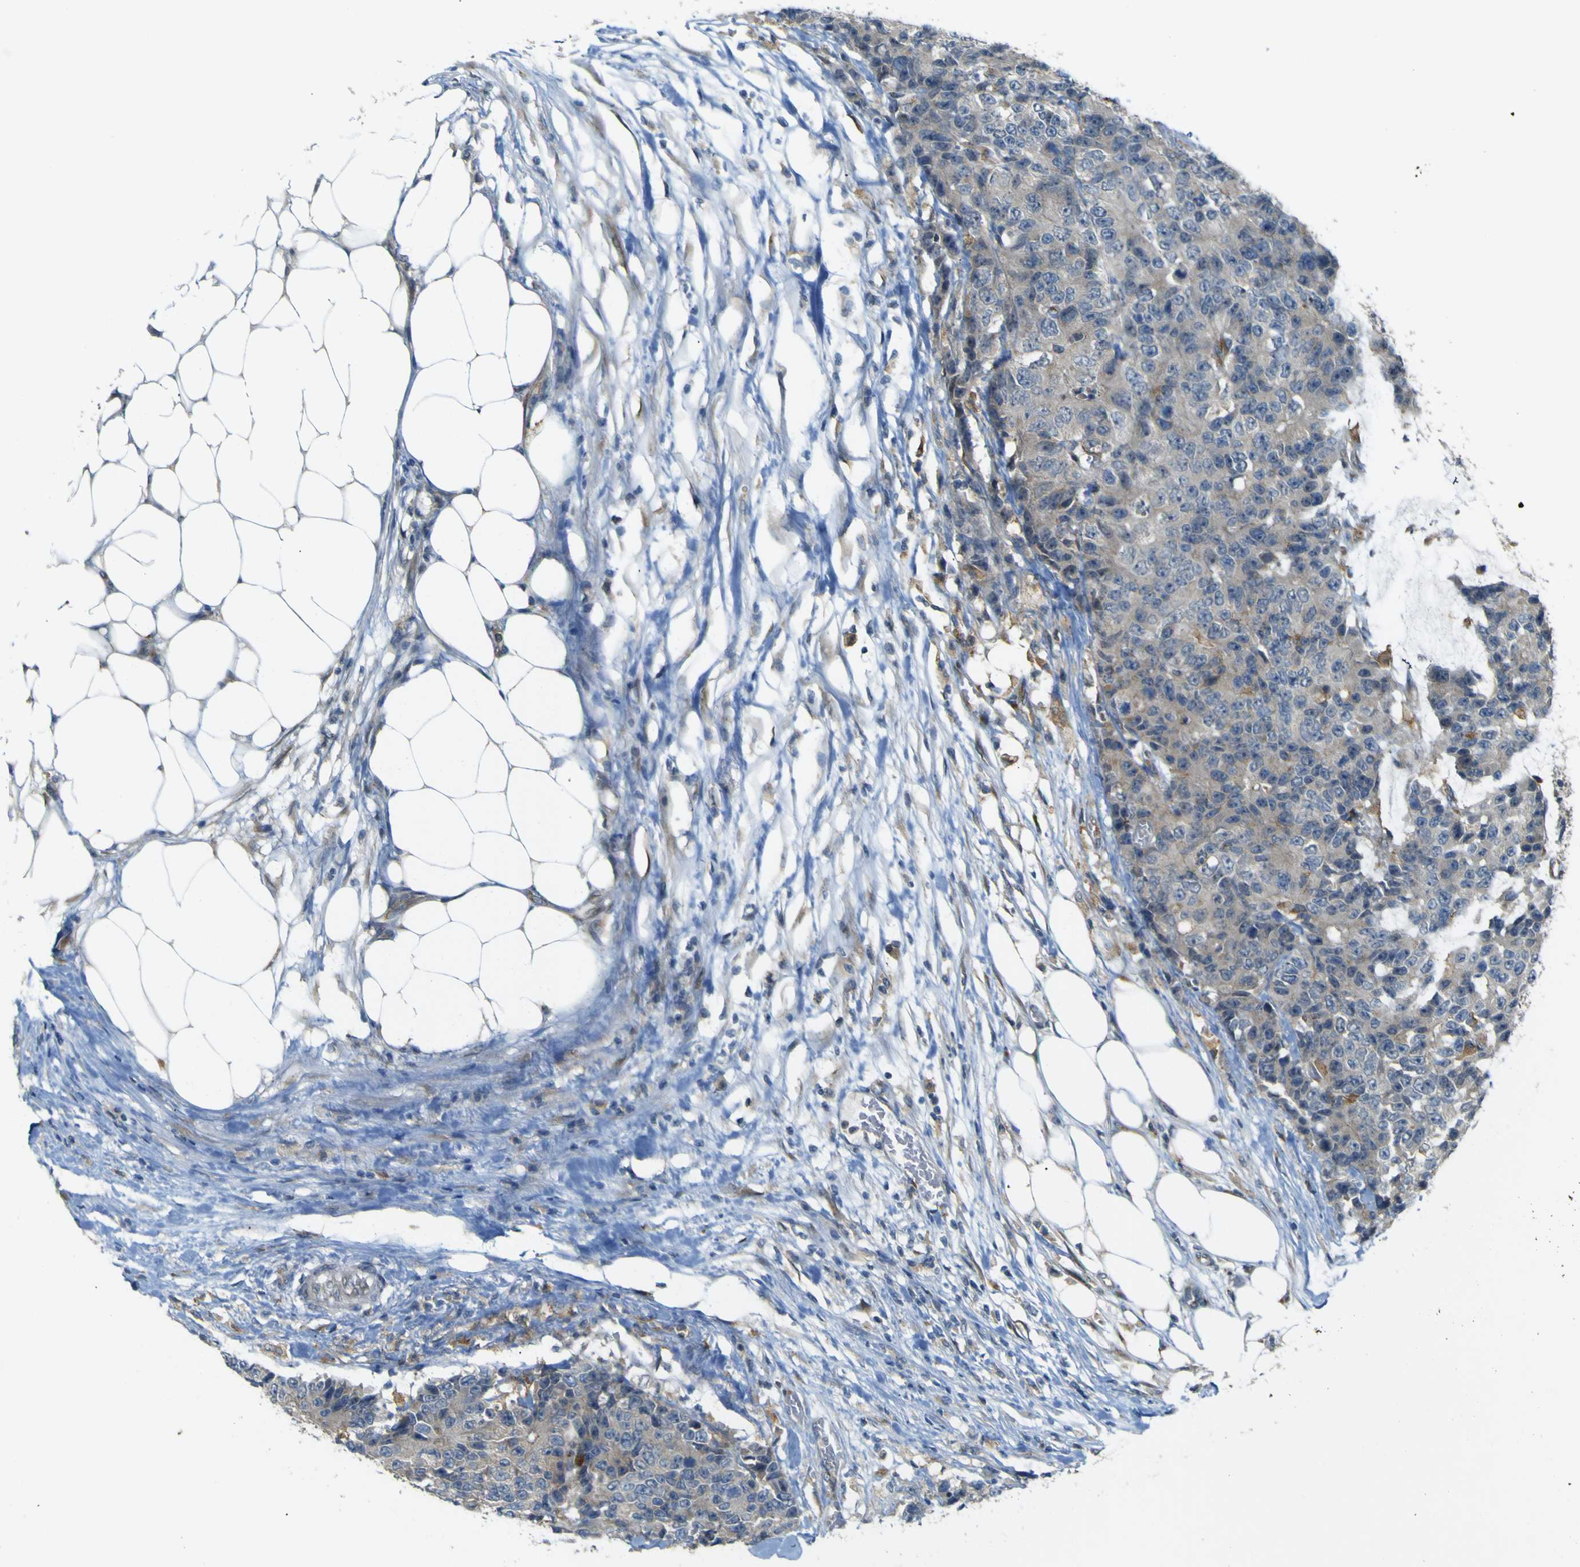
{"staining": {"intensity": "negative", "quantity": "none", "location": "none"}, "tissue": "colorectal cancer", "cell_type": "Tumor cells", "image_type": "cancer", "snomed": [{"axis": "morphology", "description": "Adenocarcinoma, NOS"}, {"axis": "topography", "description": "Colon"}], "caption": "There is no significant expression in tumor cells of colorectal cancer. The staining was performed using DAB (3,3'-diaminobenzidine) to visualize the protein expression in brown, while the nuclei were stained in blue with hematoxylin (Magnification: 20x).", "gene": "IGF2R", "patient": {"sex": "female", "age": 86}}